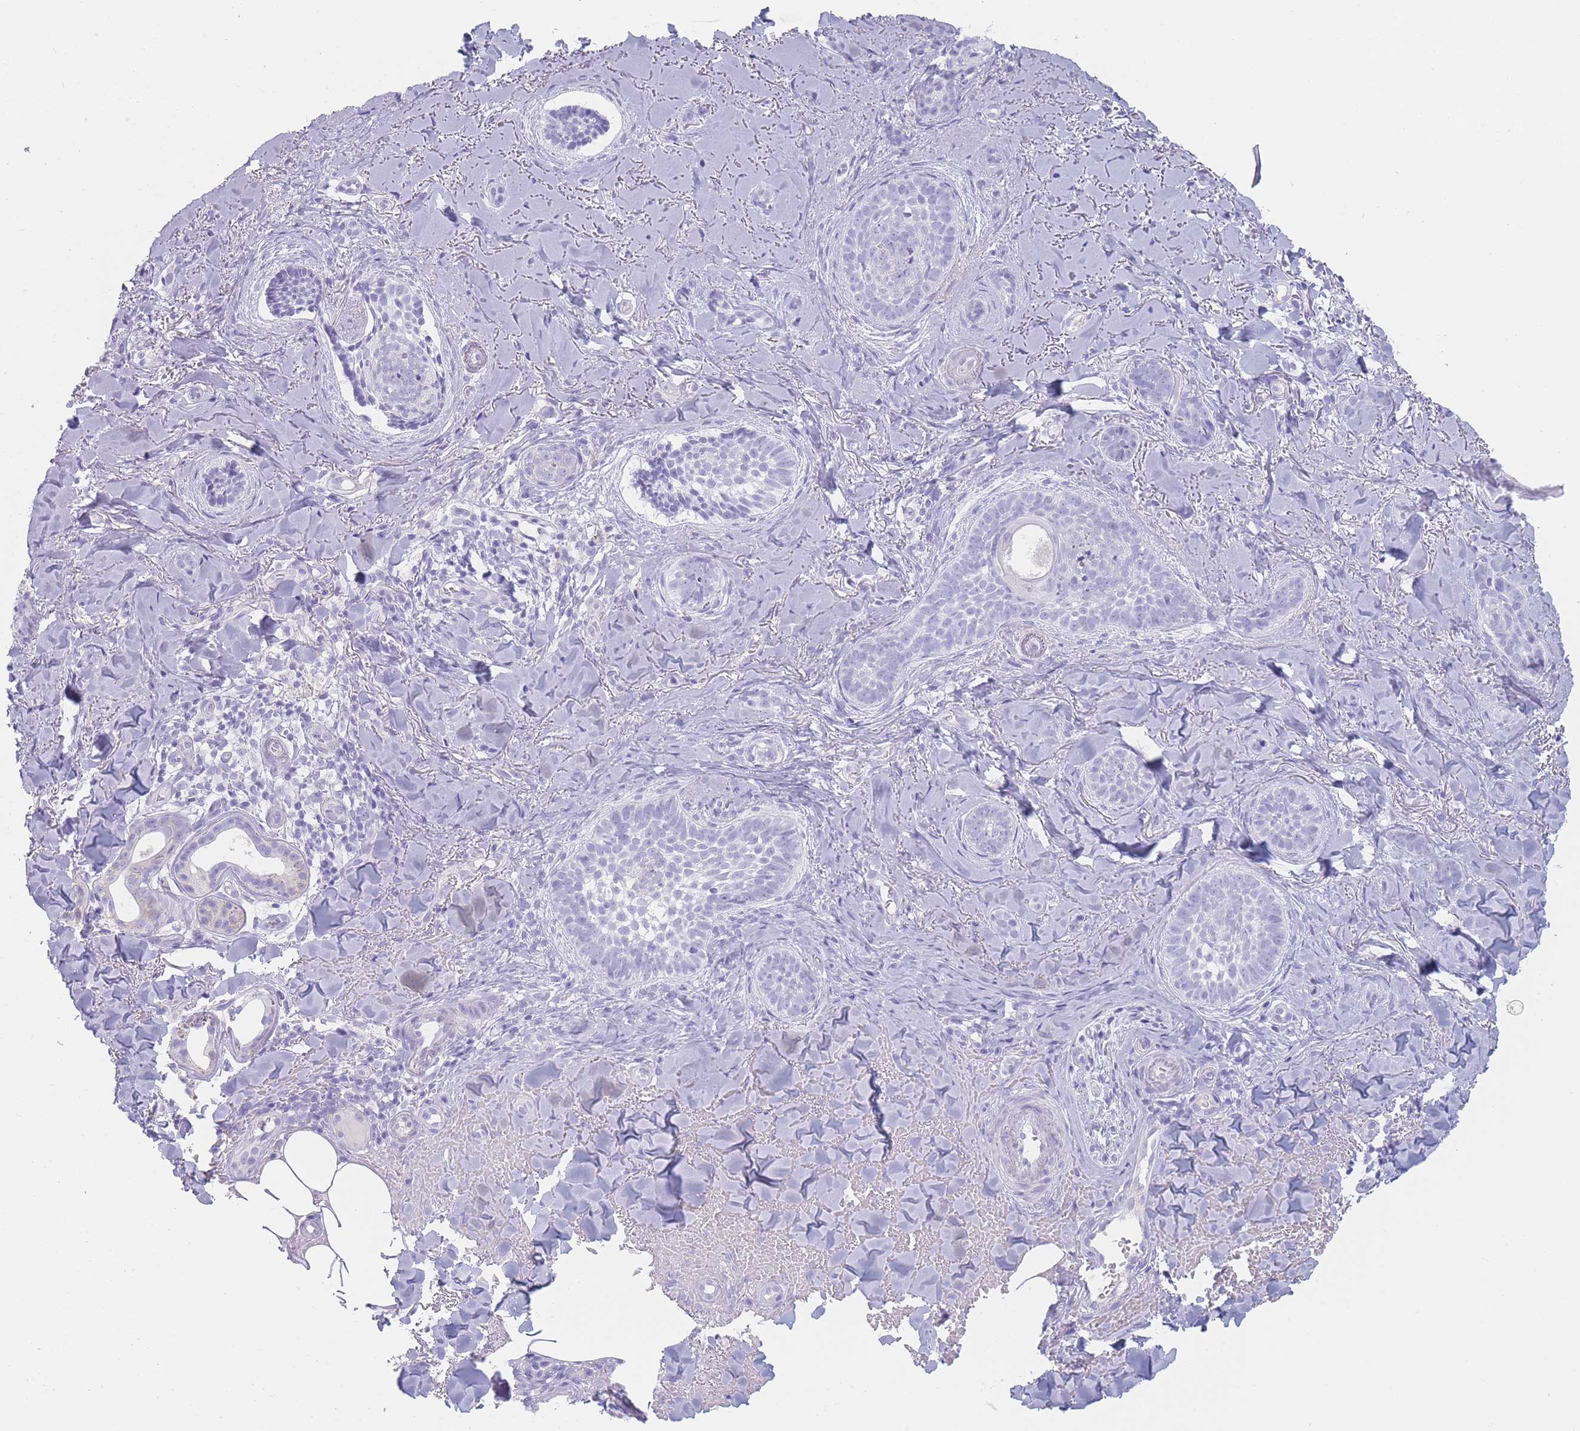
{"staining": {"intensity": "negative", "quantity": "none", "location": "none"}, "tissue": "skin cancer", "cell_type": "Tumor cells", "image_type": "cancer", "snomed": [{"axis": "morphology", "description": "Basal cell carcinoma"}, {"axis": "topography", "description": "Skin"}], "caption": "The photomicrograph displays no significant positivity in tumor cells of skin basal cell carcinoma.", "gene": "GPR12", "patient": {"sex": "female", "age": 55}}